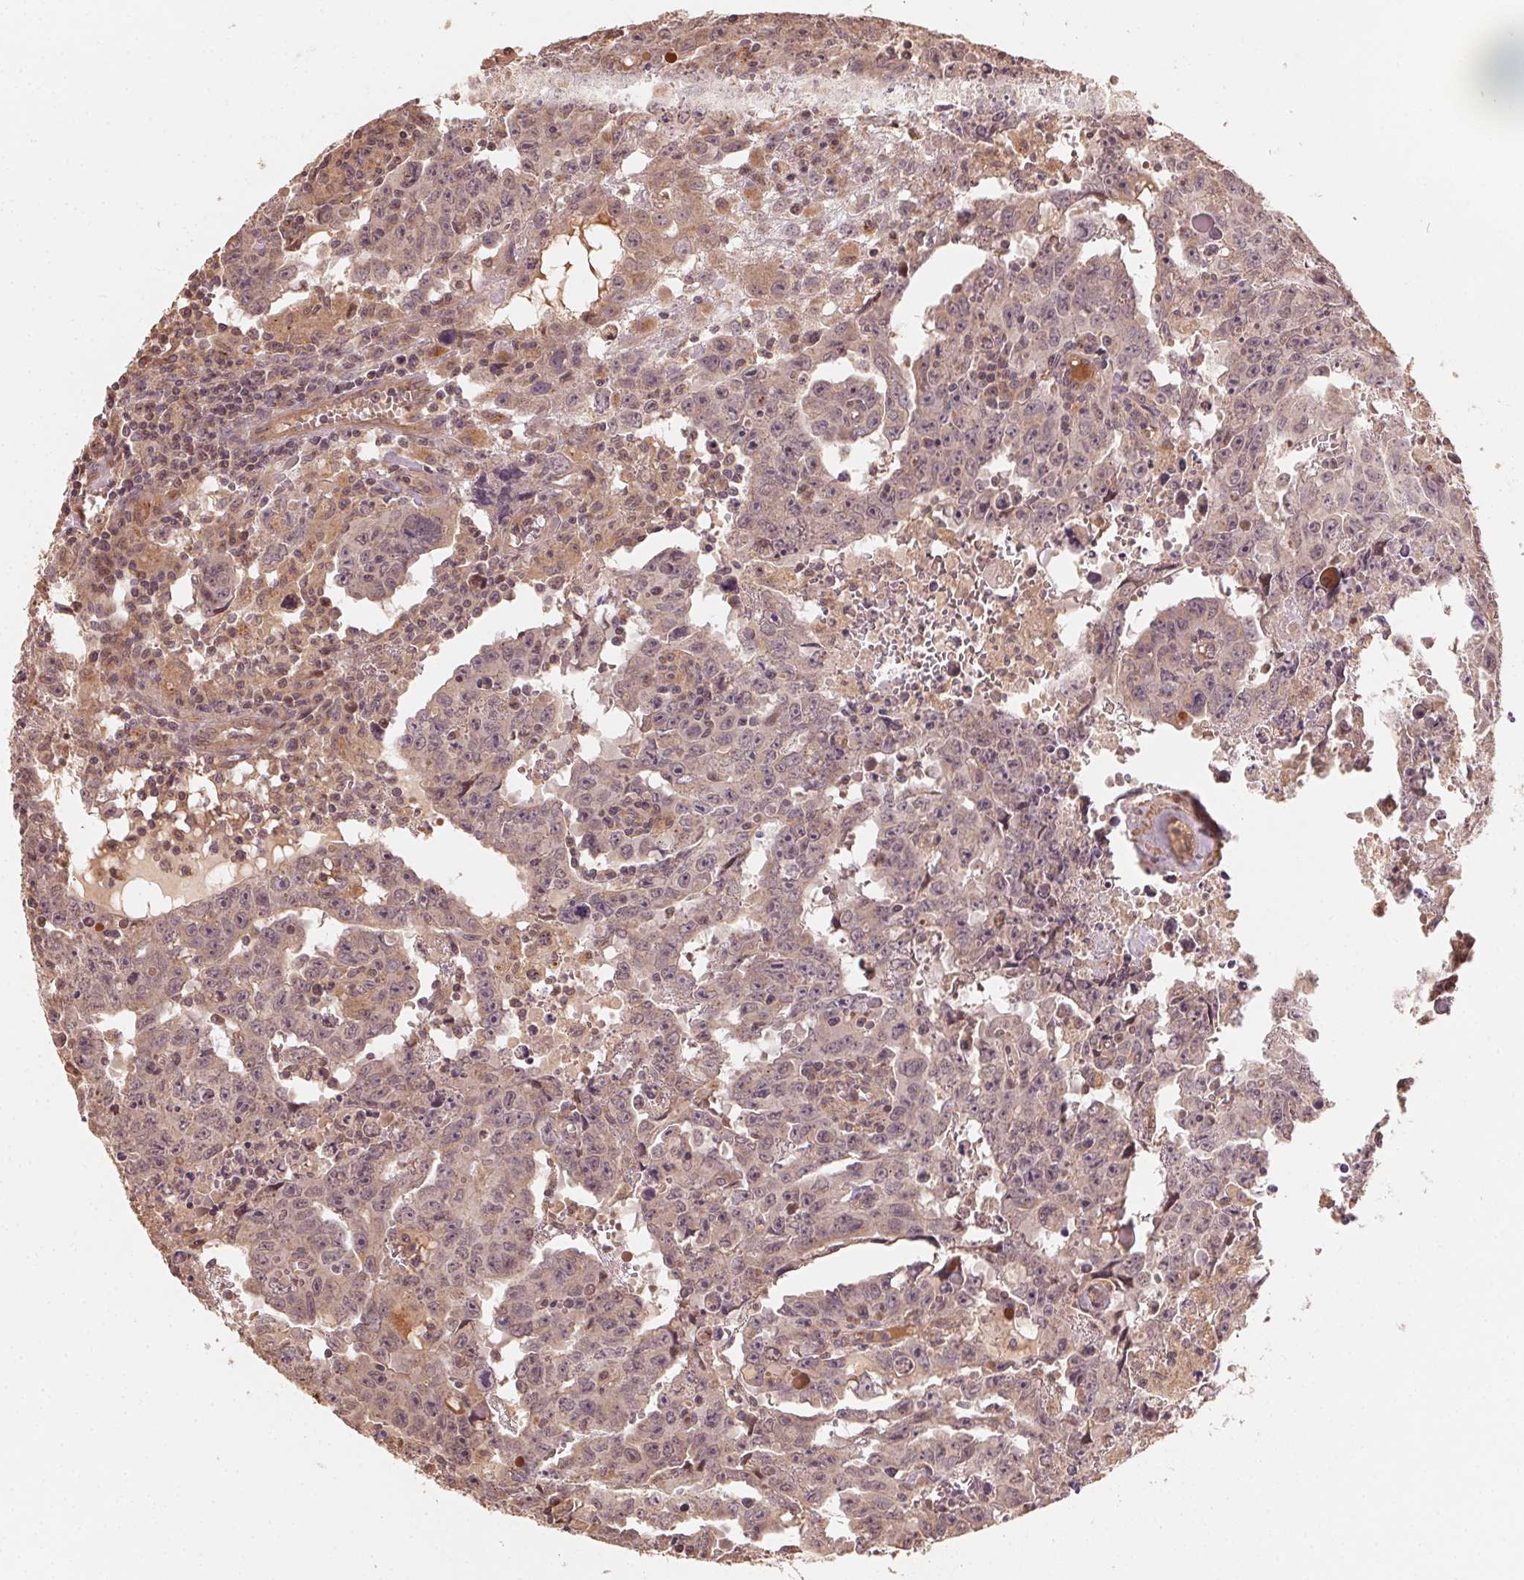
{"staining": {"intensity": "weak", "quantity": ">75%", "location": "cytoplasmic/membranous"}, "tissue": "testis cancer", "cell_type": "Tumor cells", "image_type": "cancer", "snomed": [{"axis": "morphology", "description": "Carcinoma, Embryonal, NOS"}, {"axis": "topography", "description": "Testis"}], "caption": "Immunohistochemical staining of human testis cancer (embryonal carcinoma) reveals weak cytoplasmic/membranous protein staining in about >75% of tumor cells.", "gene": "WBP2", "patient": {"sex": "male", "age": 22}}